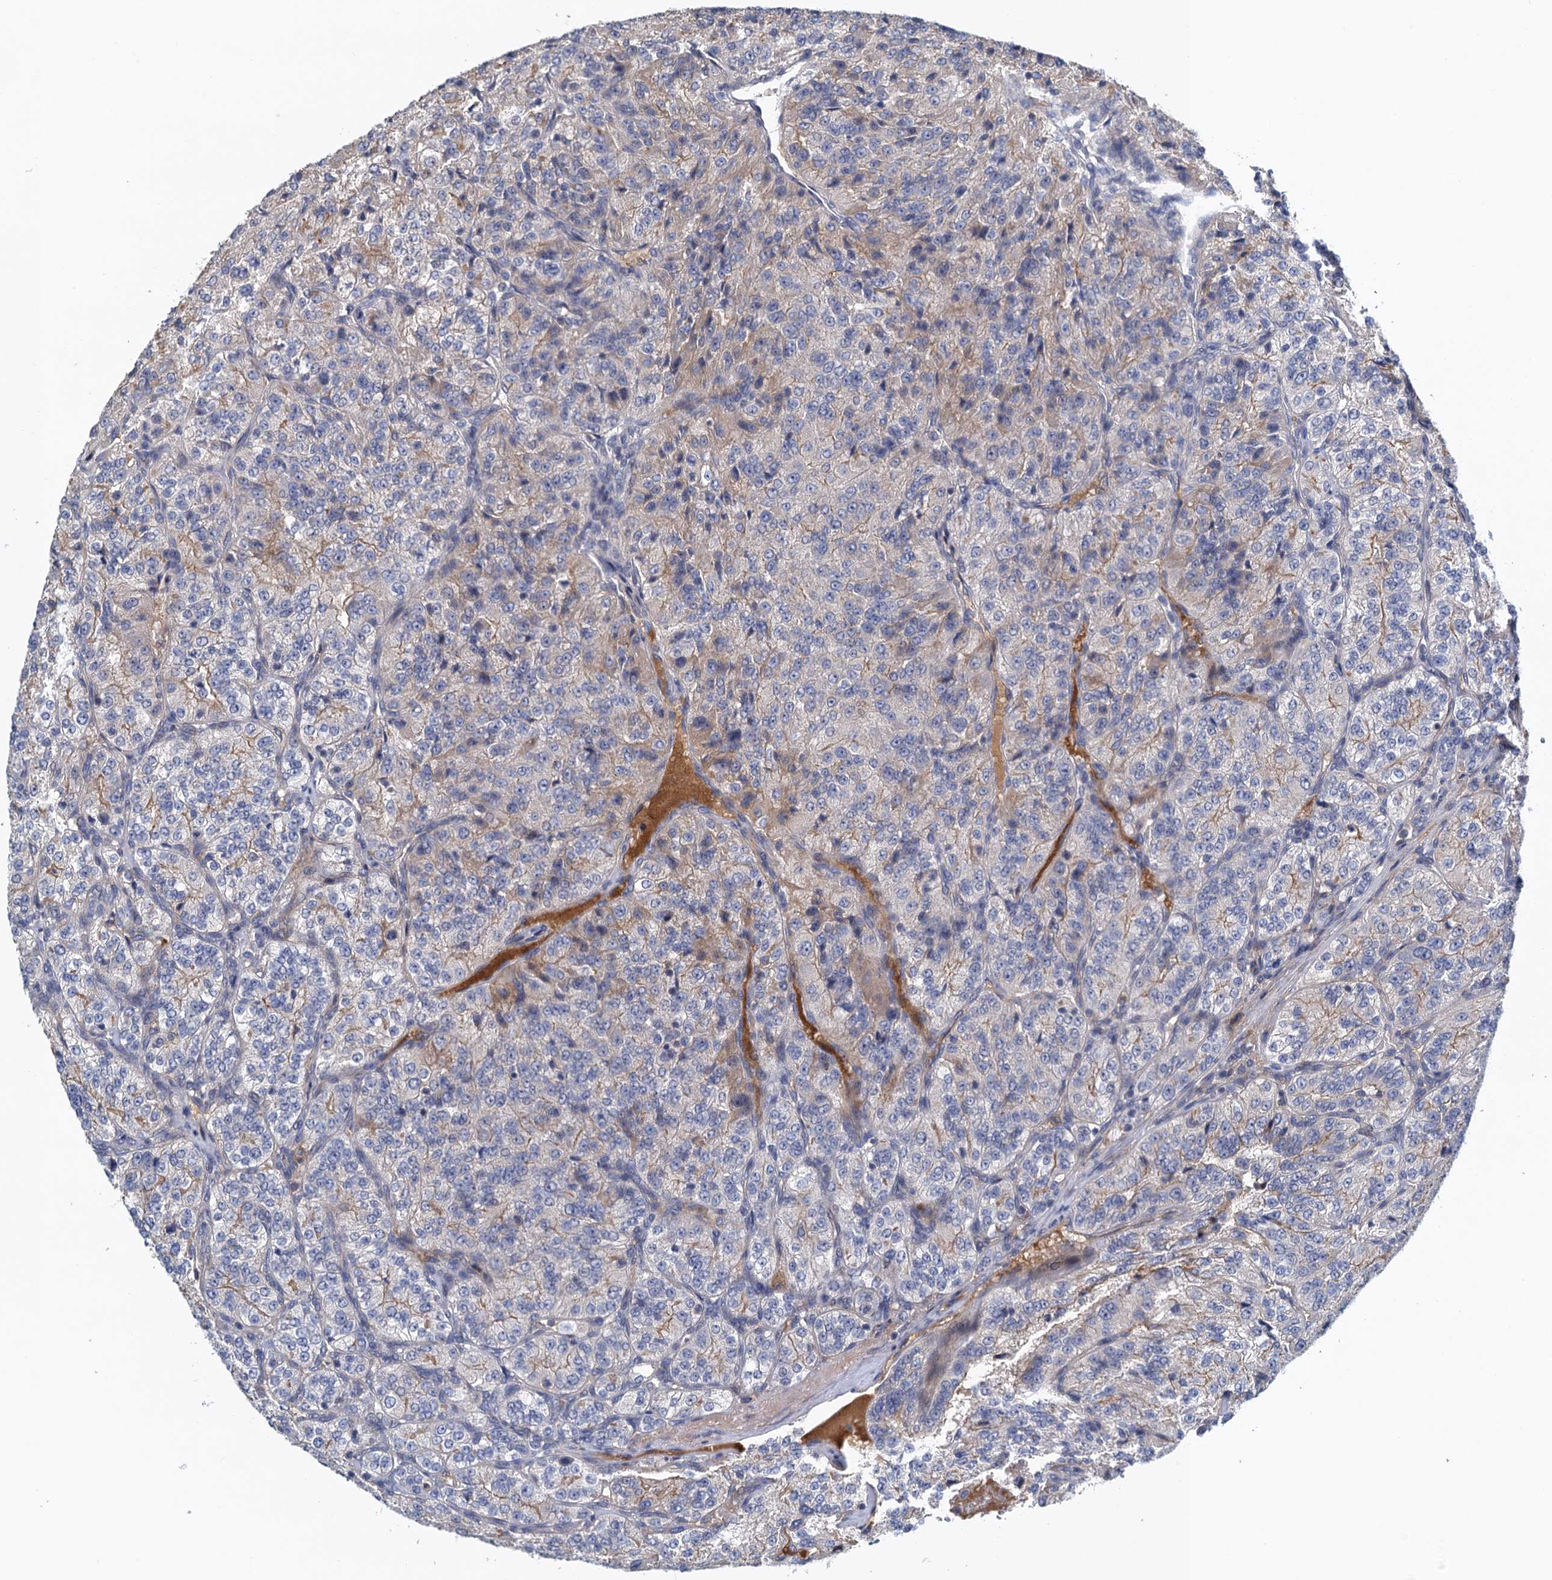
{"staining": {"intensity": "negative", "quantity": "none", "location": "none"}, "tissue": "renal cancer", "cell_type": "Tumor cells", "image_type": "cancer", "snomed": [{"axis": "morphology", "description": "Adenocarcinoma, NOS"}, {"axis": "topography", "description": "Kidney"}], "caption": "The immunohistochemistry (IHC) image has no significant expression in tumor cells of renal adenocarcinoma tissue. The staining is performed using DAB brown chromogen with nuclei counter-stained in using hematoxylin.", "gene": "MDM1", "patient": {"sex": "female", "age": 63}}